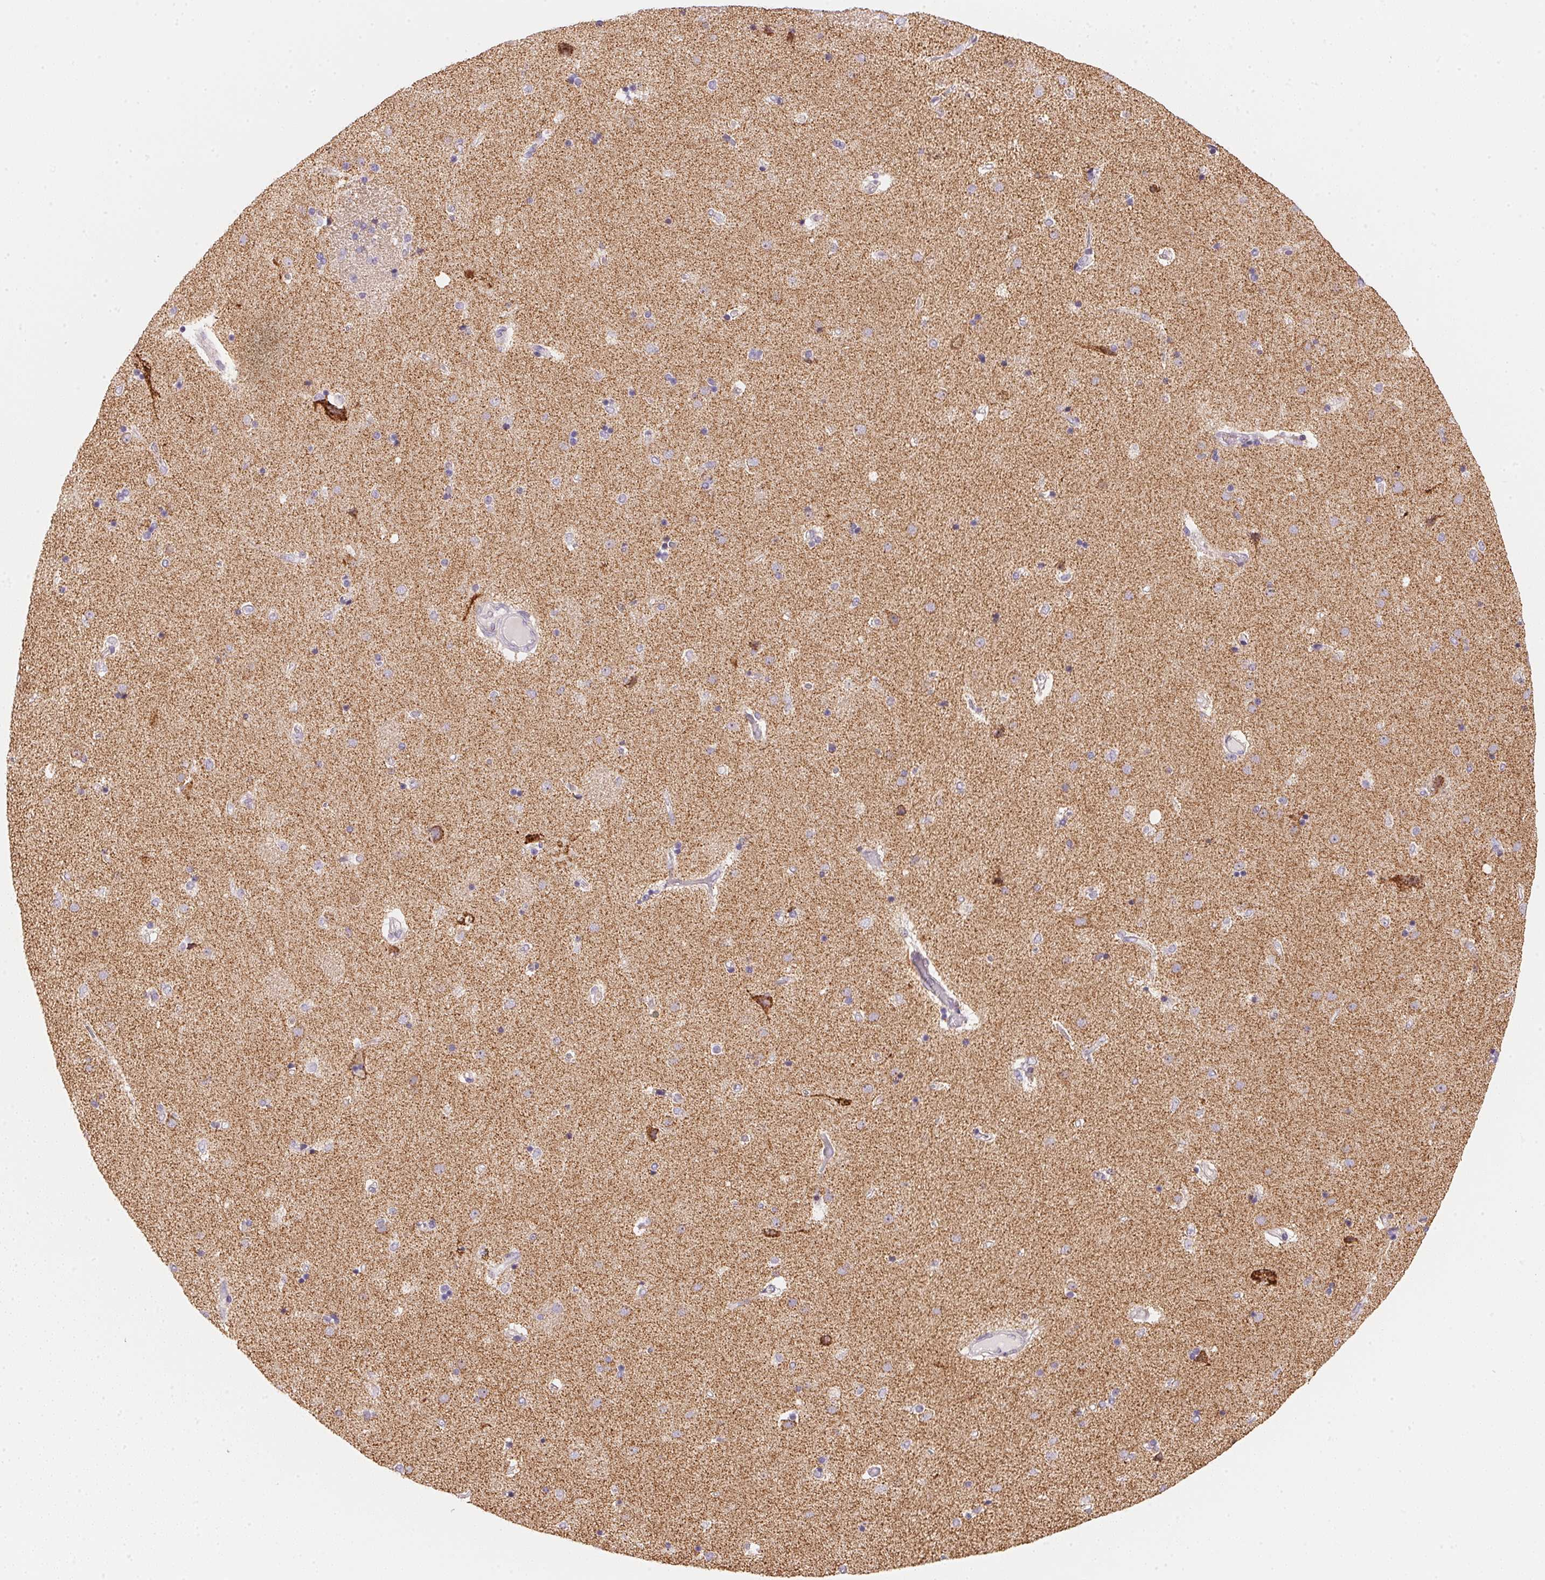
{"staining": {"intensity": "negative", "quantity": "none", "location": "none"}, "tissue": "caudate", "cell_type": "Glial cells", "image_type": "normal", "snomed": [{"axis": "morphology", "description": "Normal tissue, NOS"}, {"axis": "topography", "description": "Lateral ventricle wall"}], "caption": "Normal caudate was stained to show a protein in brown. There is no significant staining in glial cells. Brightfield microscopy of IHC stained with DAB (3,3'-diaminobenzidine) (brown) and hematoxylin (blue), captured at high magnification.", "gene": "GIPC2", "patient": {"sex": "female", "age": 71}}